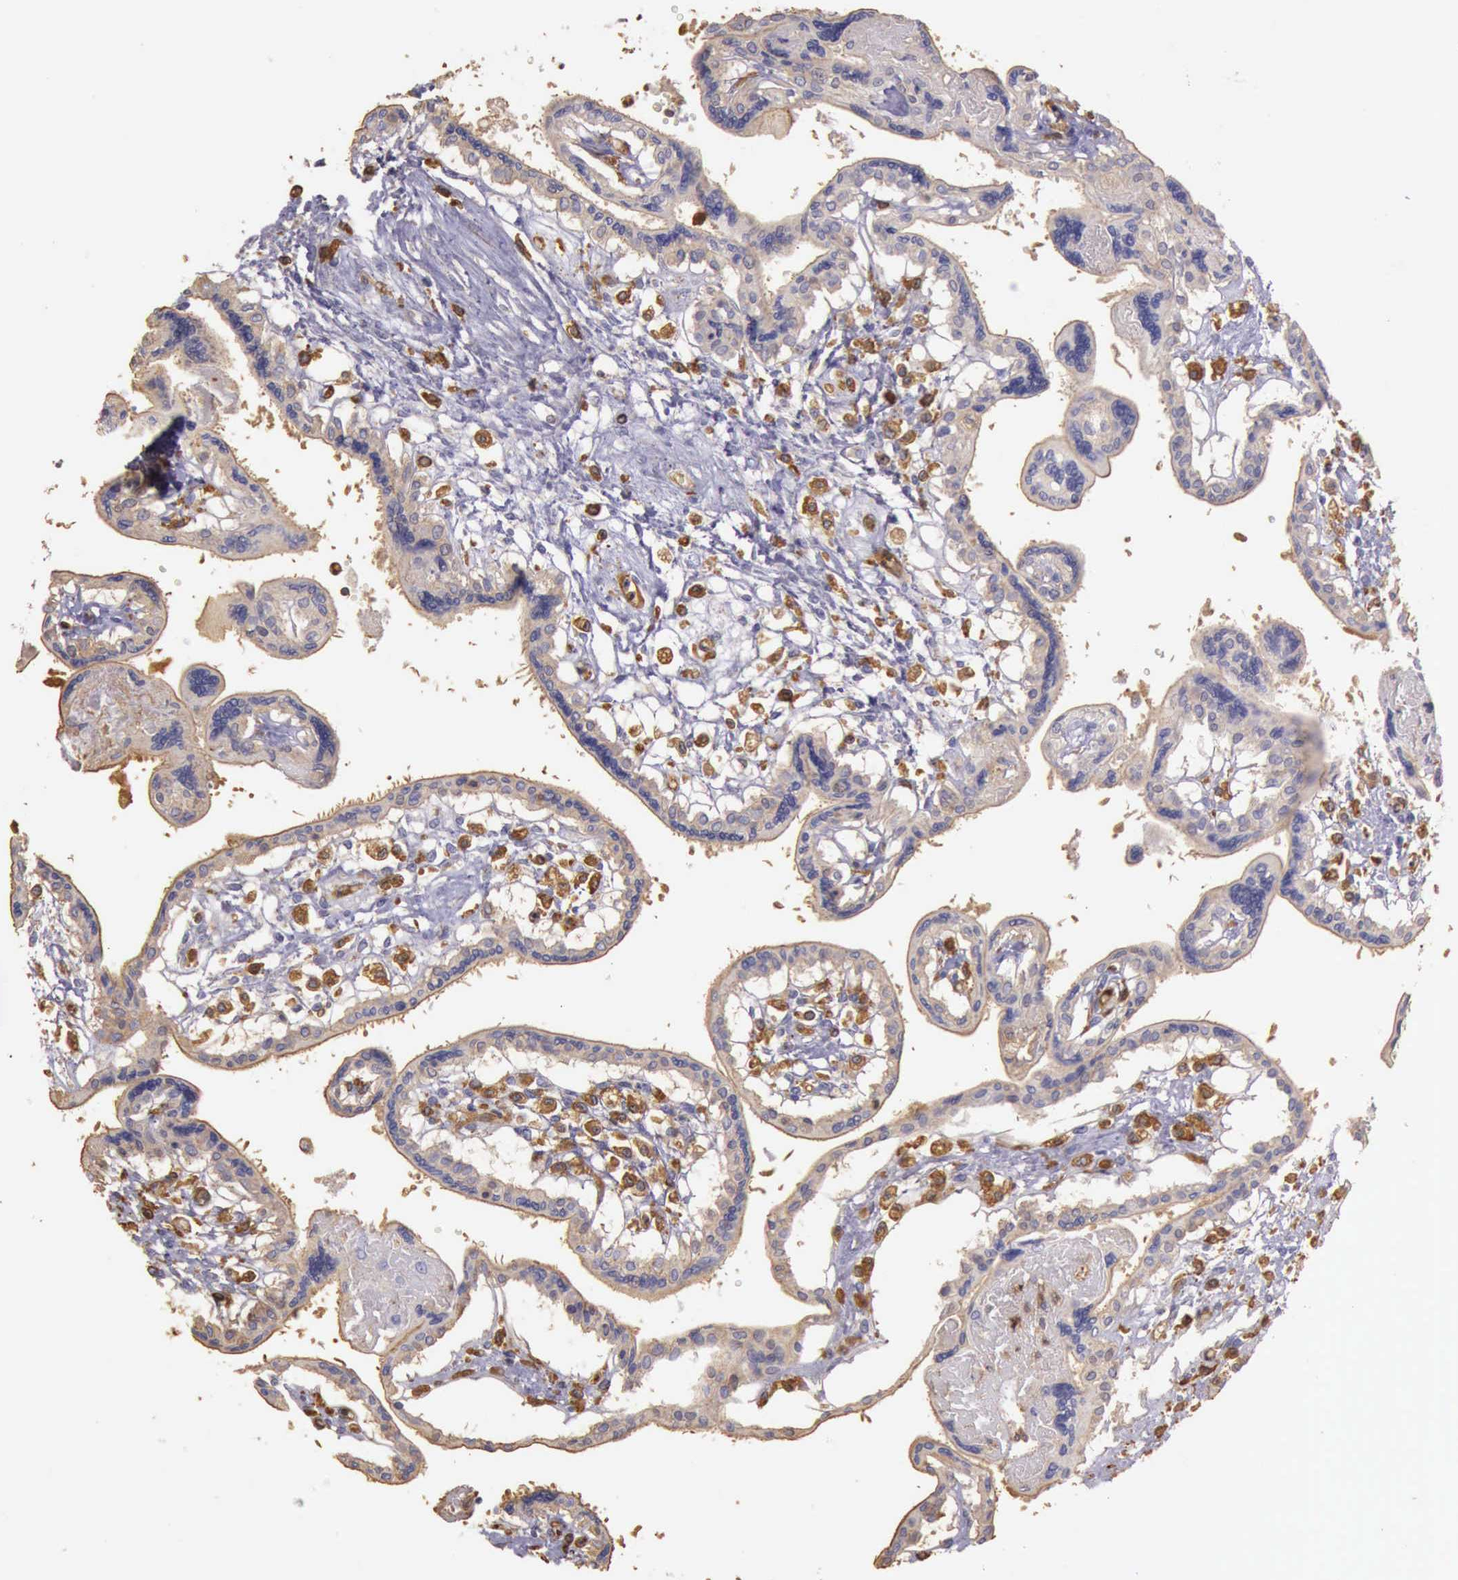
{"staining": {"intensity": "negative", "quantity": "none", "location": "none"}, "tissue": "placenta", "cell_type": "Decidual cells", "image_type": "normal", "snomed": [{"axis": "morphology", "description": "Normal tissue, NOS"}, {"axis": "topography", "description": "Placenta"}], "caption": "Decidual cells are negative for brown protein staining in unremarkable placenta. Brightfield microscopy of immunohistochemistry (IHC) stained with DAB (3,3'-diaminobenzidine) (brown) and hematoxylin (blue), captured at high magnification.", "gene": "ARHGAP4", "patient": {"sex": "female", "age": 31}}